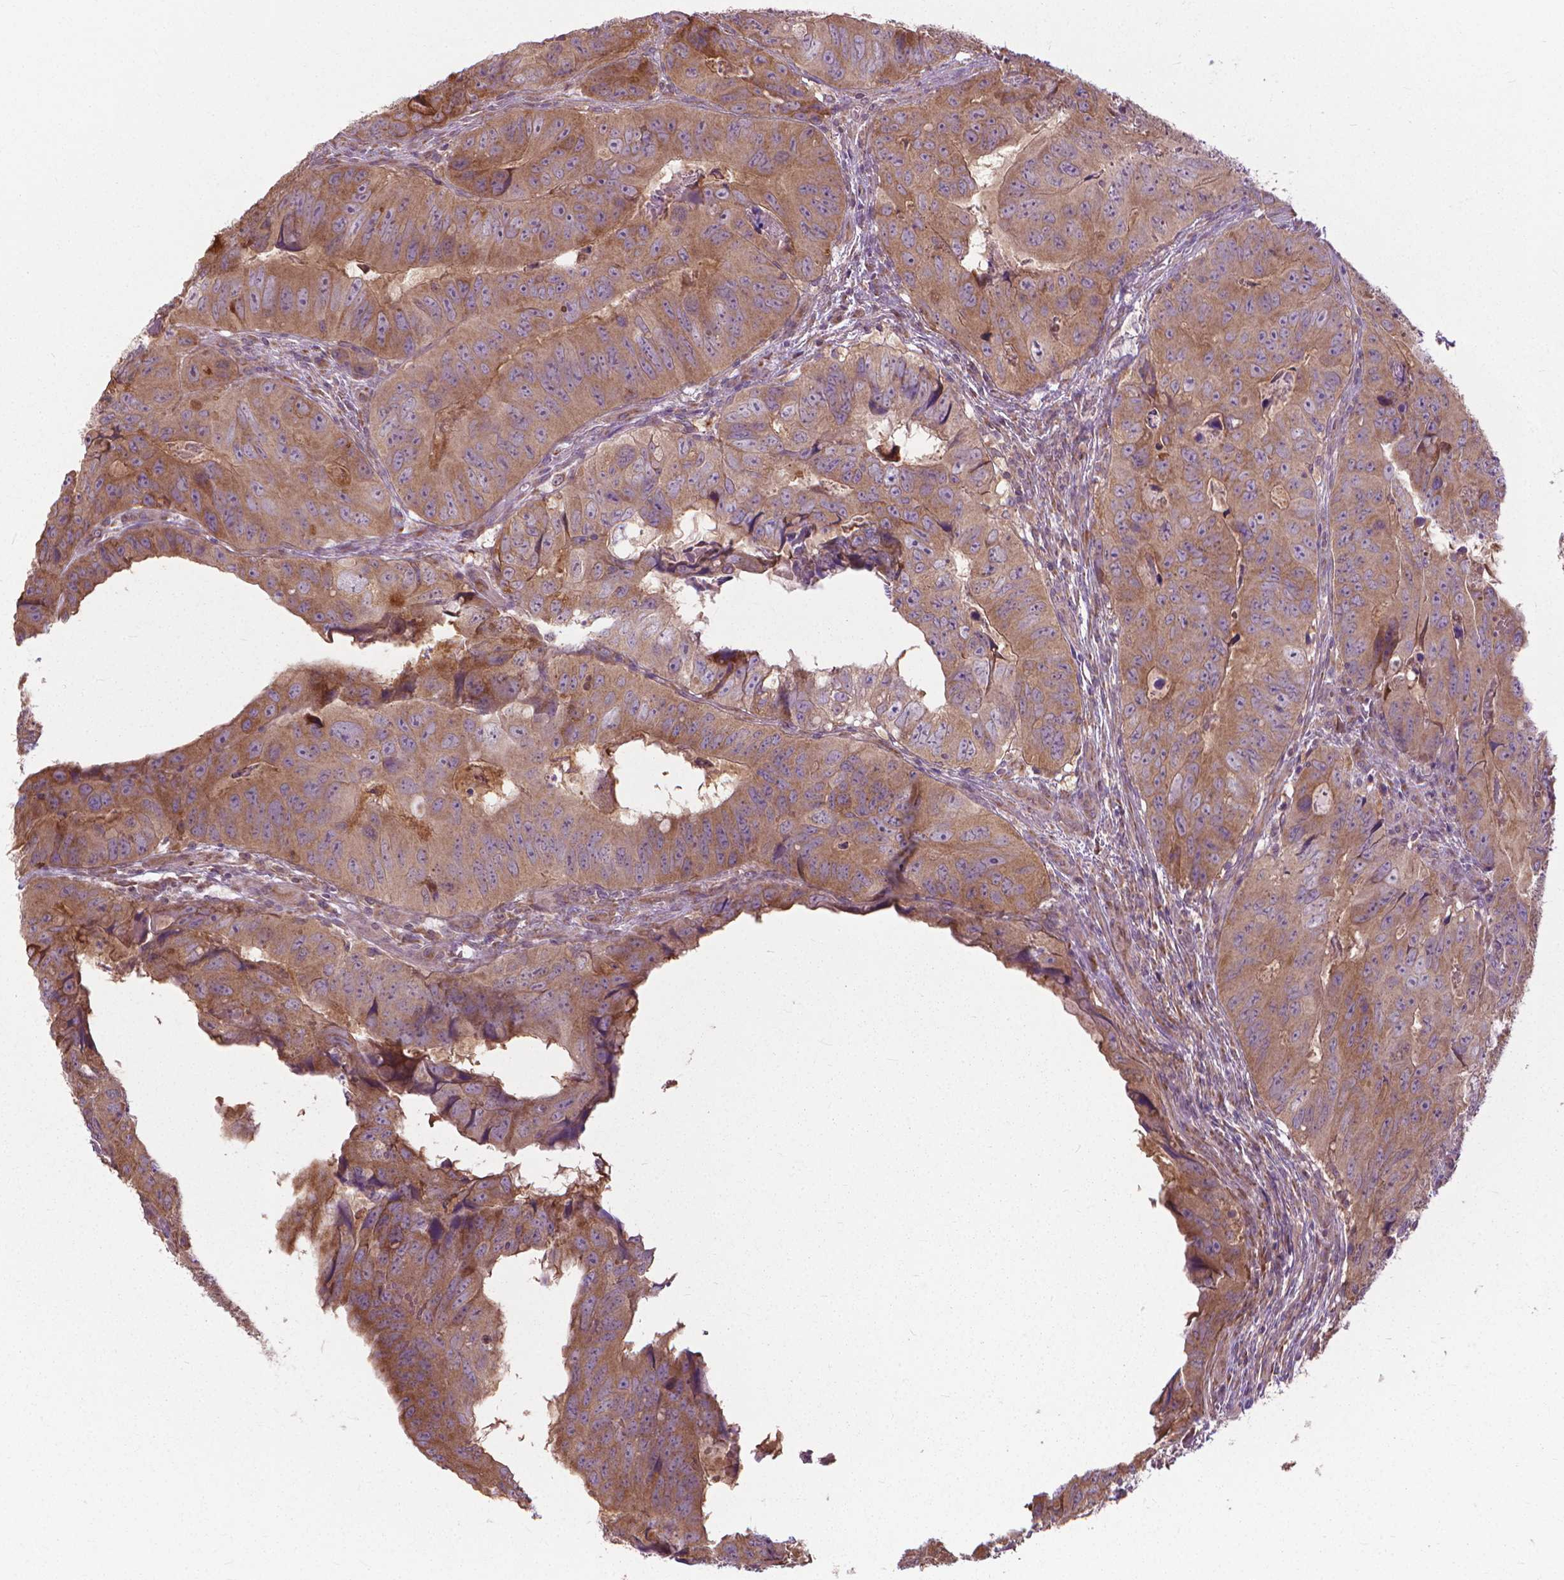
{"staining": {"intensity": "moderate", "quantity": ">75%", "location": "cytoplasmic/membranous"}, "tissue": "colorectal cancer", "cell_type": "Tumor cells", "image_type": "cancer", "snomed": [{"axis": "morphology", "description": "Adenocarcinoma, NOS"}, {"axis": "topography", "description": "Colon"}], "caption": "This is a micrograph of IHC staining of colorectal cancer (adenocarcinoma), which shows moderate expression in the cytoplasmic/membranous of tumor cells.", "gene": "NUDT1", "patient": {"sex": "male", "age": 79}}